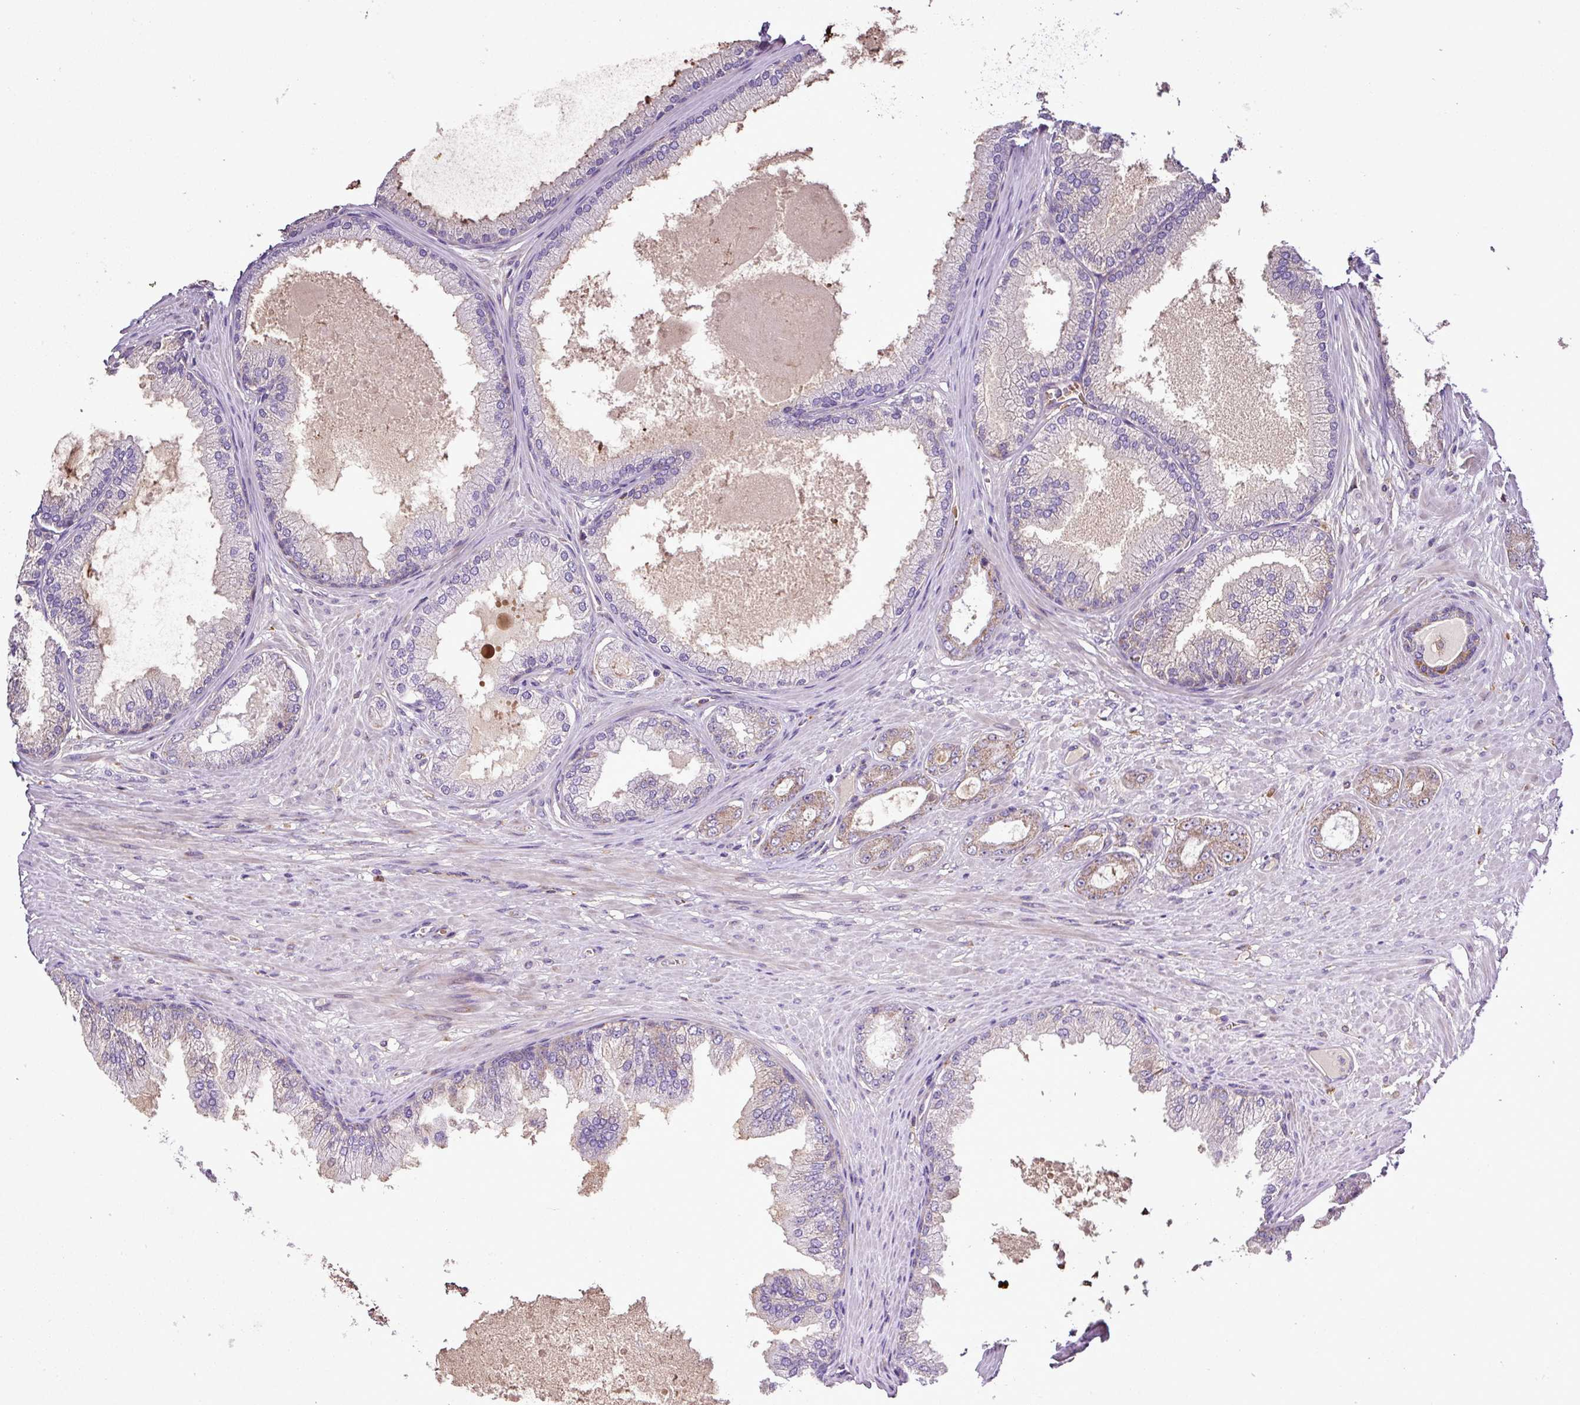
{"staining": {"intensity": "weak", "quantity": ">75%", "location": "cytoplasmic/membranous"}, "tissue": "prostate cancer", "cell_type": "Tumor cells", "image_type": "cancer", "snomed": [{"axis": "morphology", "description": "Adenocarcinoma, Low grade"}, {"axis": "topography", "description": "Prostate"}], "caption": "This image displays IHC staining of adenocarcinoma (low-grade) (prostate), with low weak cytoplasmic/membranous staining in about >75% of tumor cells.", "gene": "ZNF513", "patient": {"sex": "male", "age": 63}}